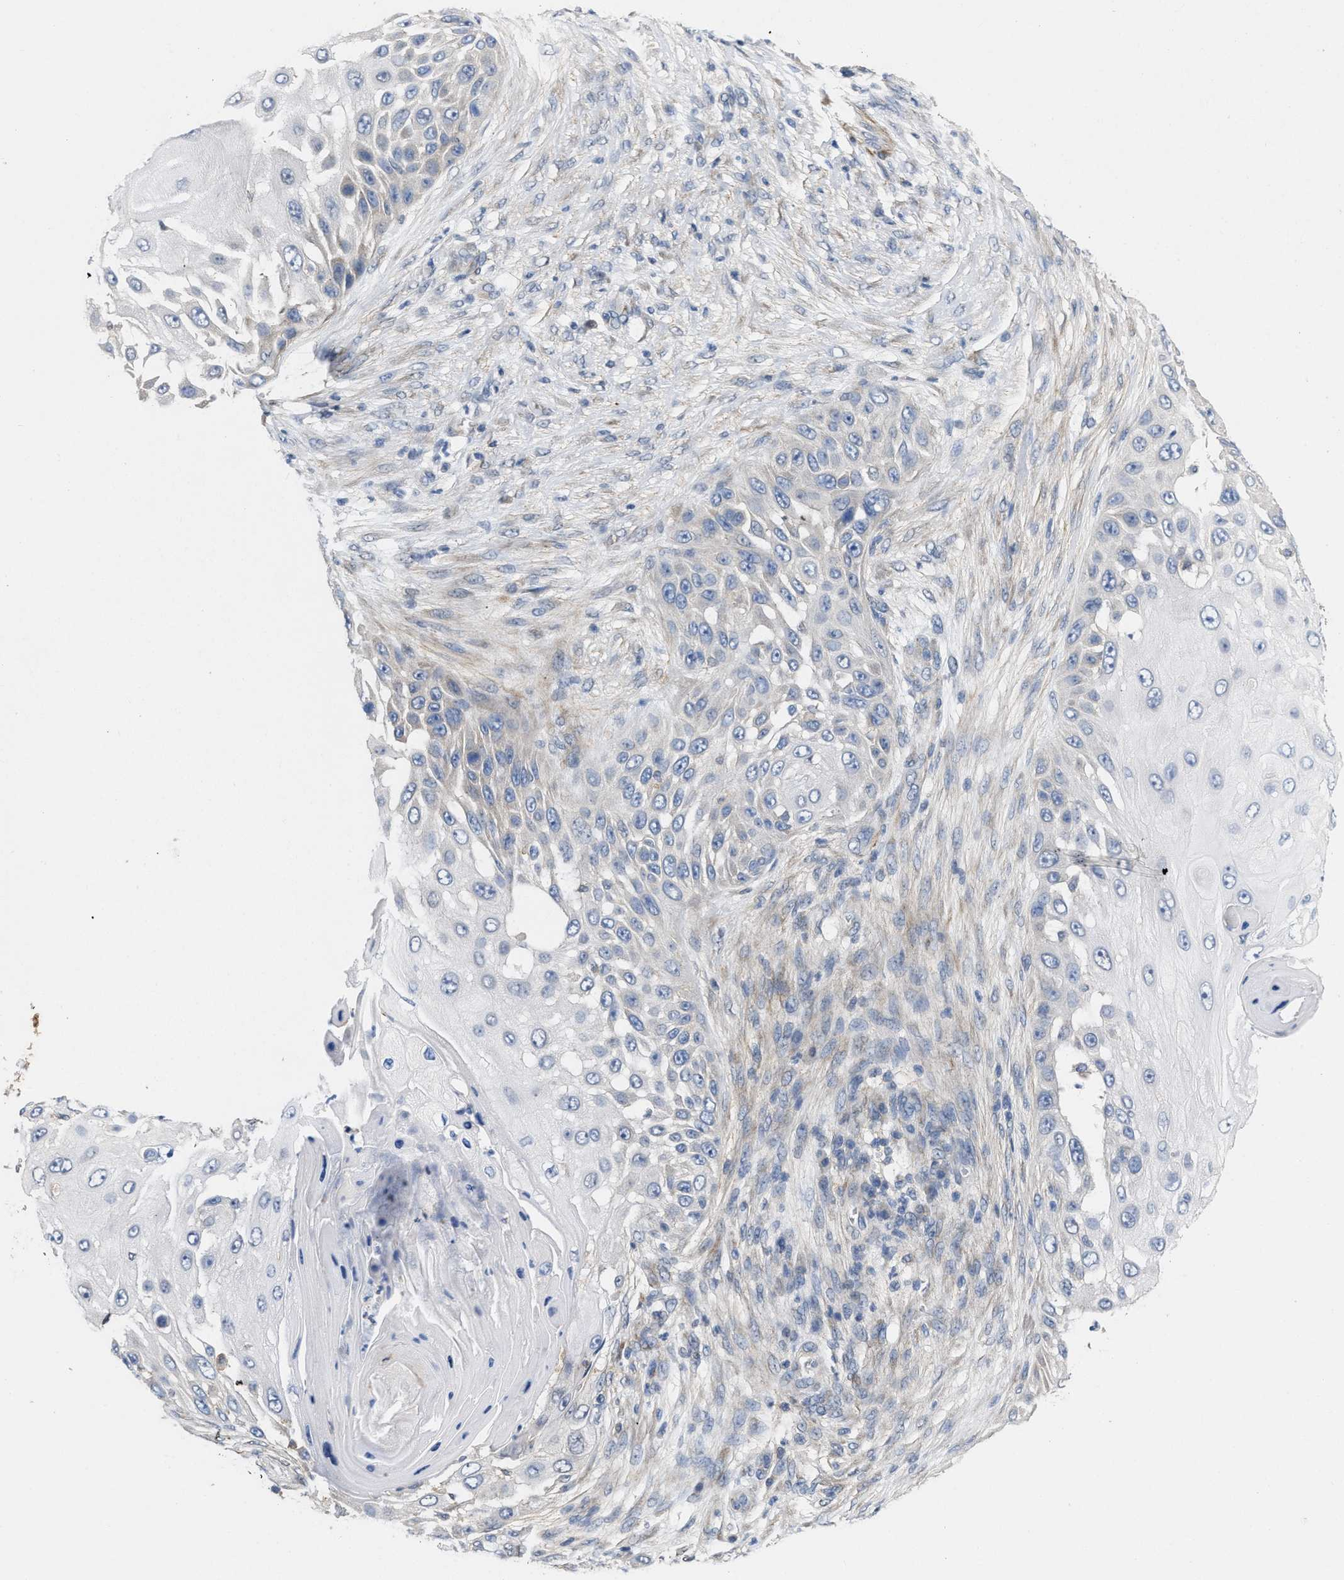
{"staining": {"intensity": "negative", "quantity": "none", "location": "none"}, "tissue": "skin cancer", "cell_type": "Tumor cells", "image_type": "cancer", "snomed": [{"axis": "morphology", "description": "Squamous cell carcinoma, NOS"}, {"axis": "topography", "description": "Skin"}], "caption": "Tumor cells are negative for protein expression in human skin cancer. The staining was performed using DAB (3,3'-diaminobenzidine) to visualize the protein expression in brown, while the nuclei were stained in blue with hematoxylin (Magnification: 20x).", "gene": "TMEM131", "patient": {"sex": "female", "age": 44}}